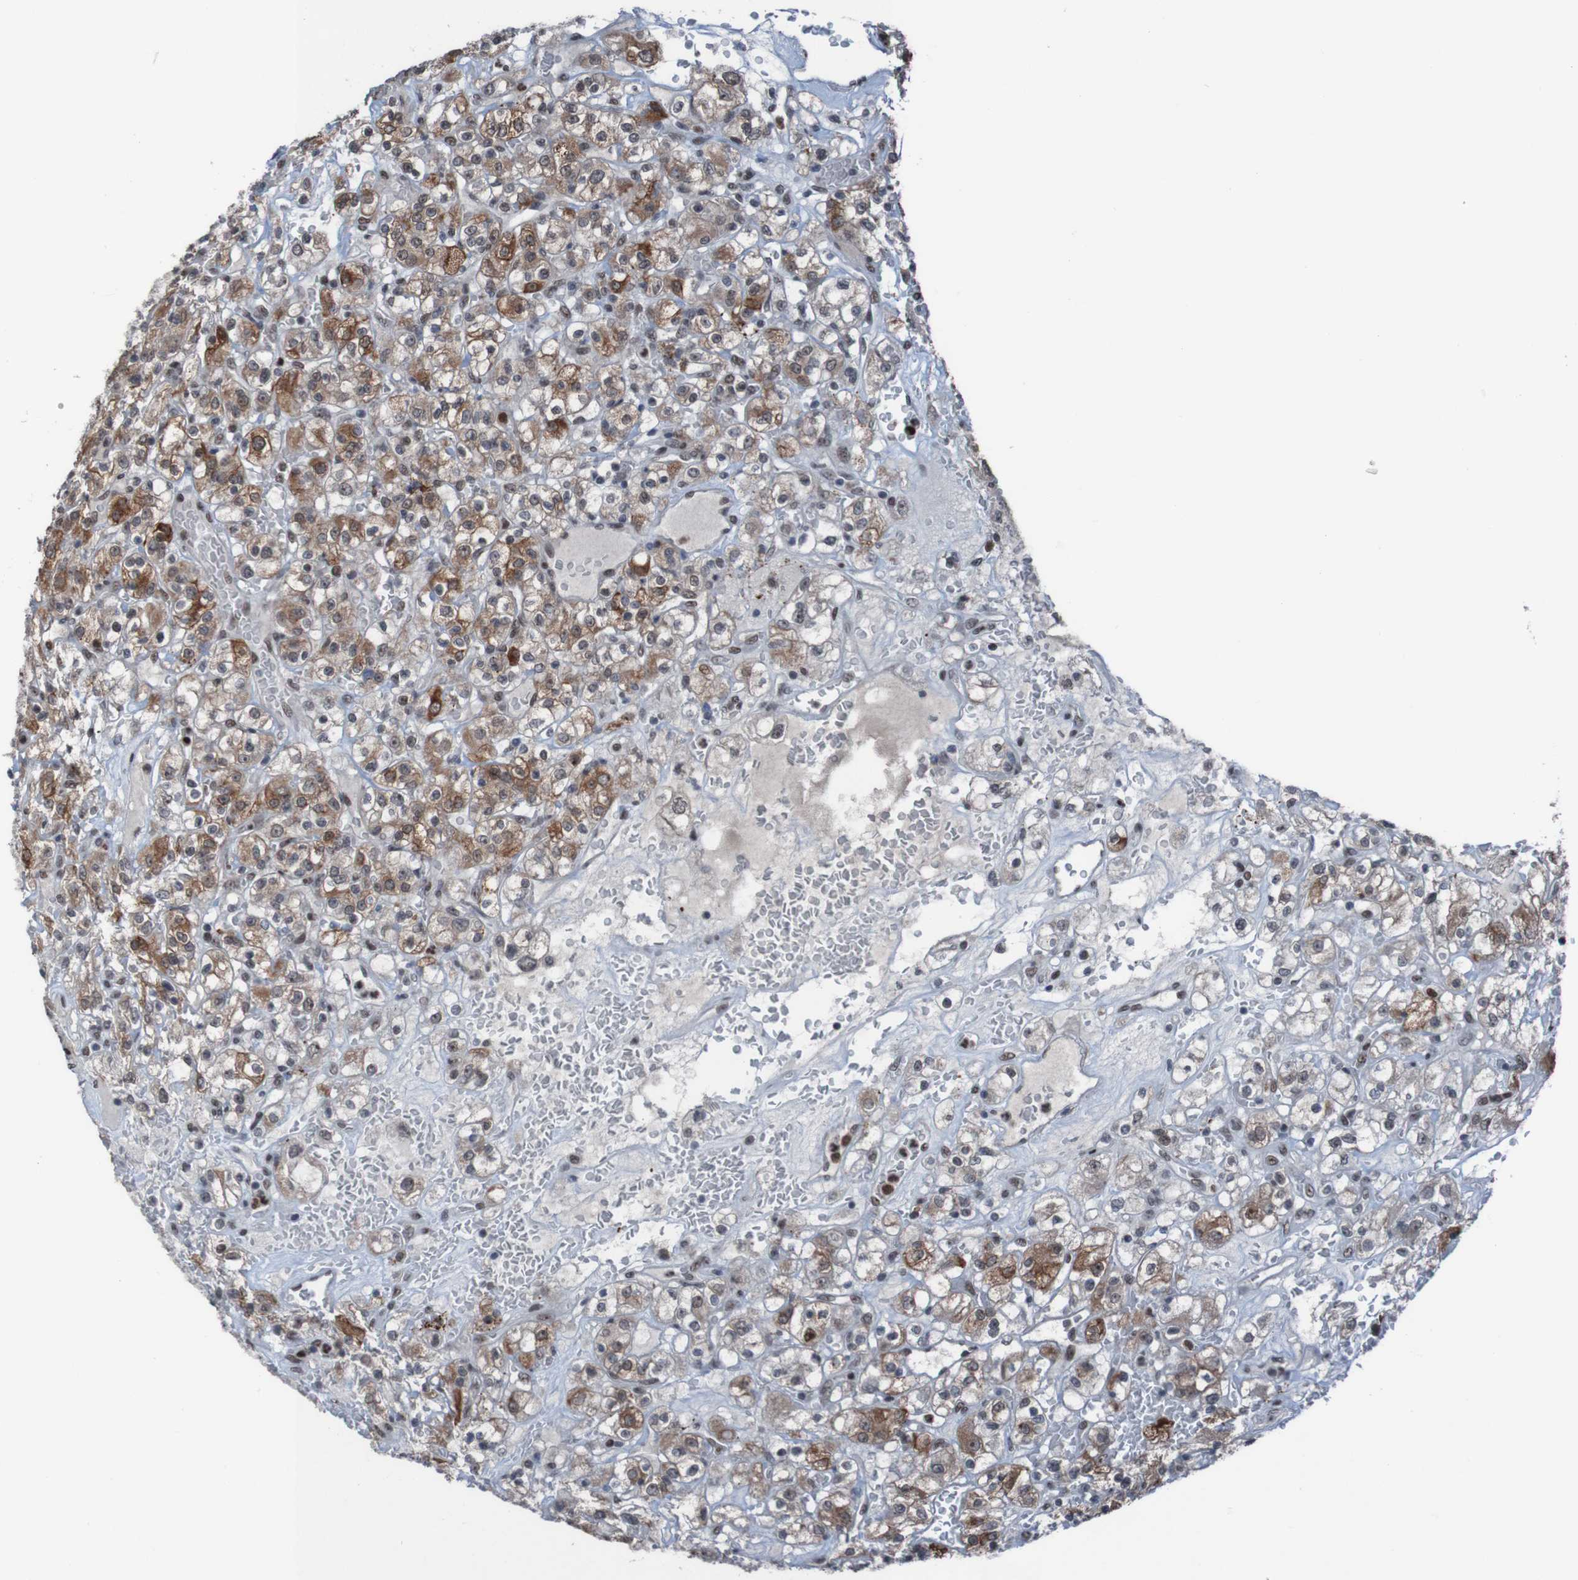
{"staining": {"intensity": "strong", "quantity": ">75%", "location": "cytoplasmic/membranous,nuclear"}, "tissue": "renal cancer", "cell_type": "Tumor cells", "image_type": "cancer", "snomed": [{"axis": "morphology", "description": "Normal tissue, NOS"}, {"axis": "morphology", "description": "Adenocarcinoma, NOS"}, {"axis": "topography", "description": "Kidney"}], "caption": "The image demonstrates immunohistochemical staining of renal cancer. There is strong cytoplasmic/membranous and nuclear expression is present in about >75% of tumor cells. (DAB (3,3'-diaminobenzidine) = brown stain, brightfield microscopy at high magnification).", "gene": "PHF2", "patient": {"sex": "female", "age": 72}}